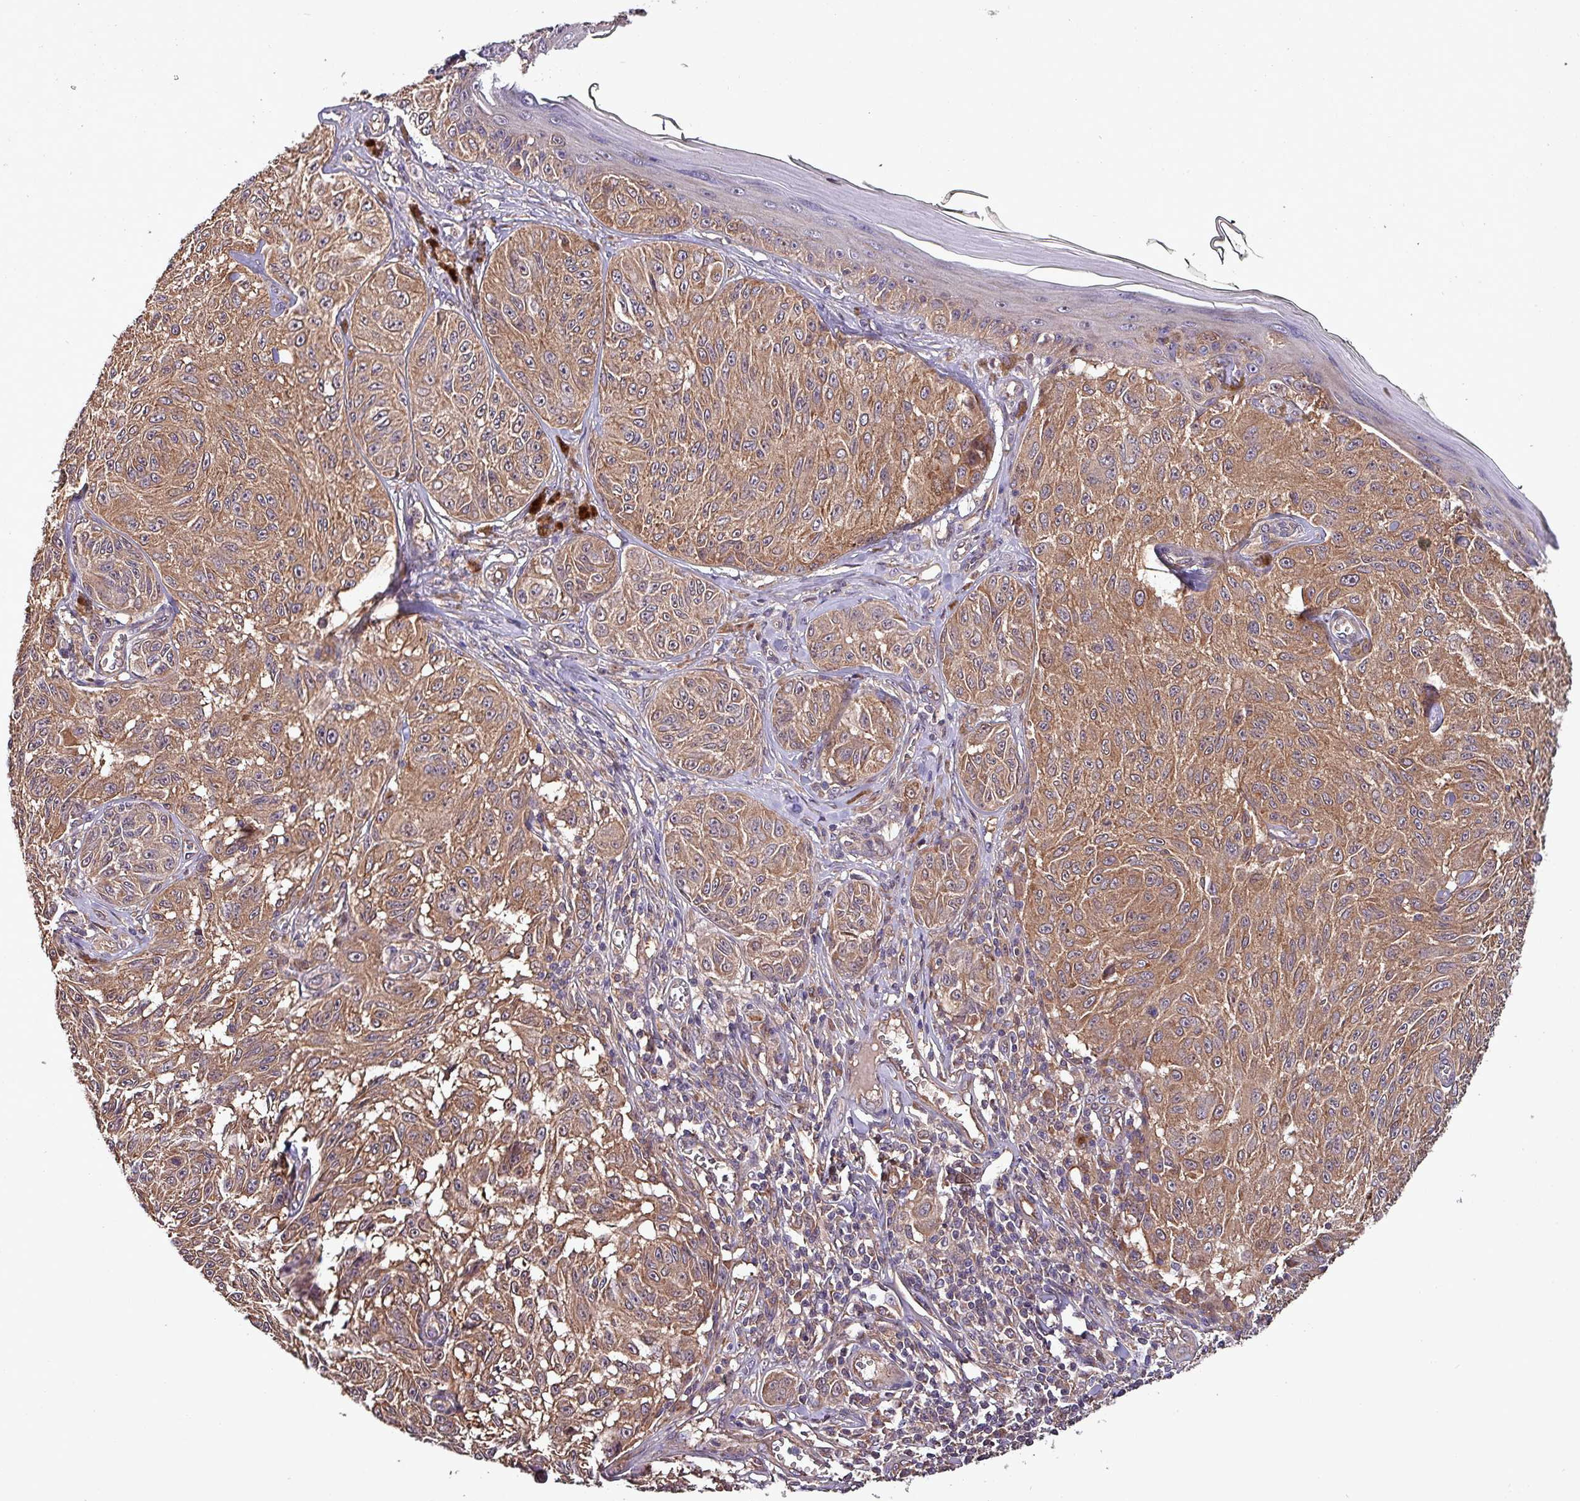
{"staining": {"intensity": "moderate", "quantity": ">75%", "location": "cytoplasmic/membranous"}, "tissue": "melanoma", "cell_type": "Tumor cells", "image_type": "cancer", "snomed": [{"axis": "morphology", "description": "Malignant melanoma, NOS"}, {"axis": "topography", "description": "Skin"}], "caption": "The image demonstrates immunohistochemical staining of malignant melanoma. There is moderate cytoplasmic/membranous positivity is present in about >75% of tumor cells.", "gene": "PAFAH1B2", "patient": {"sex": "male", "age": 68}}